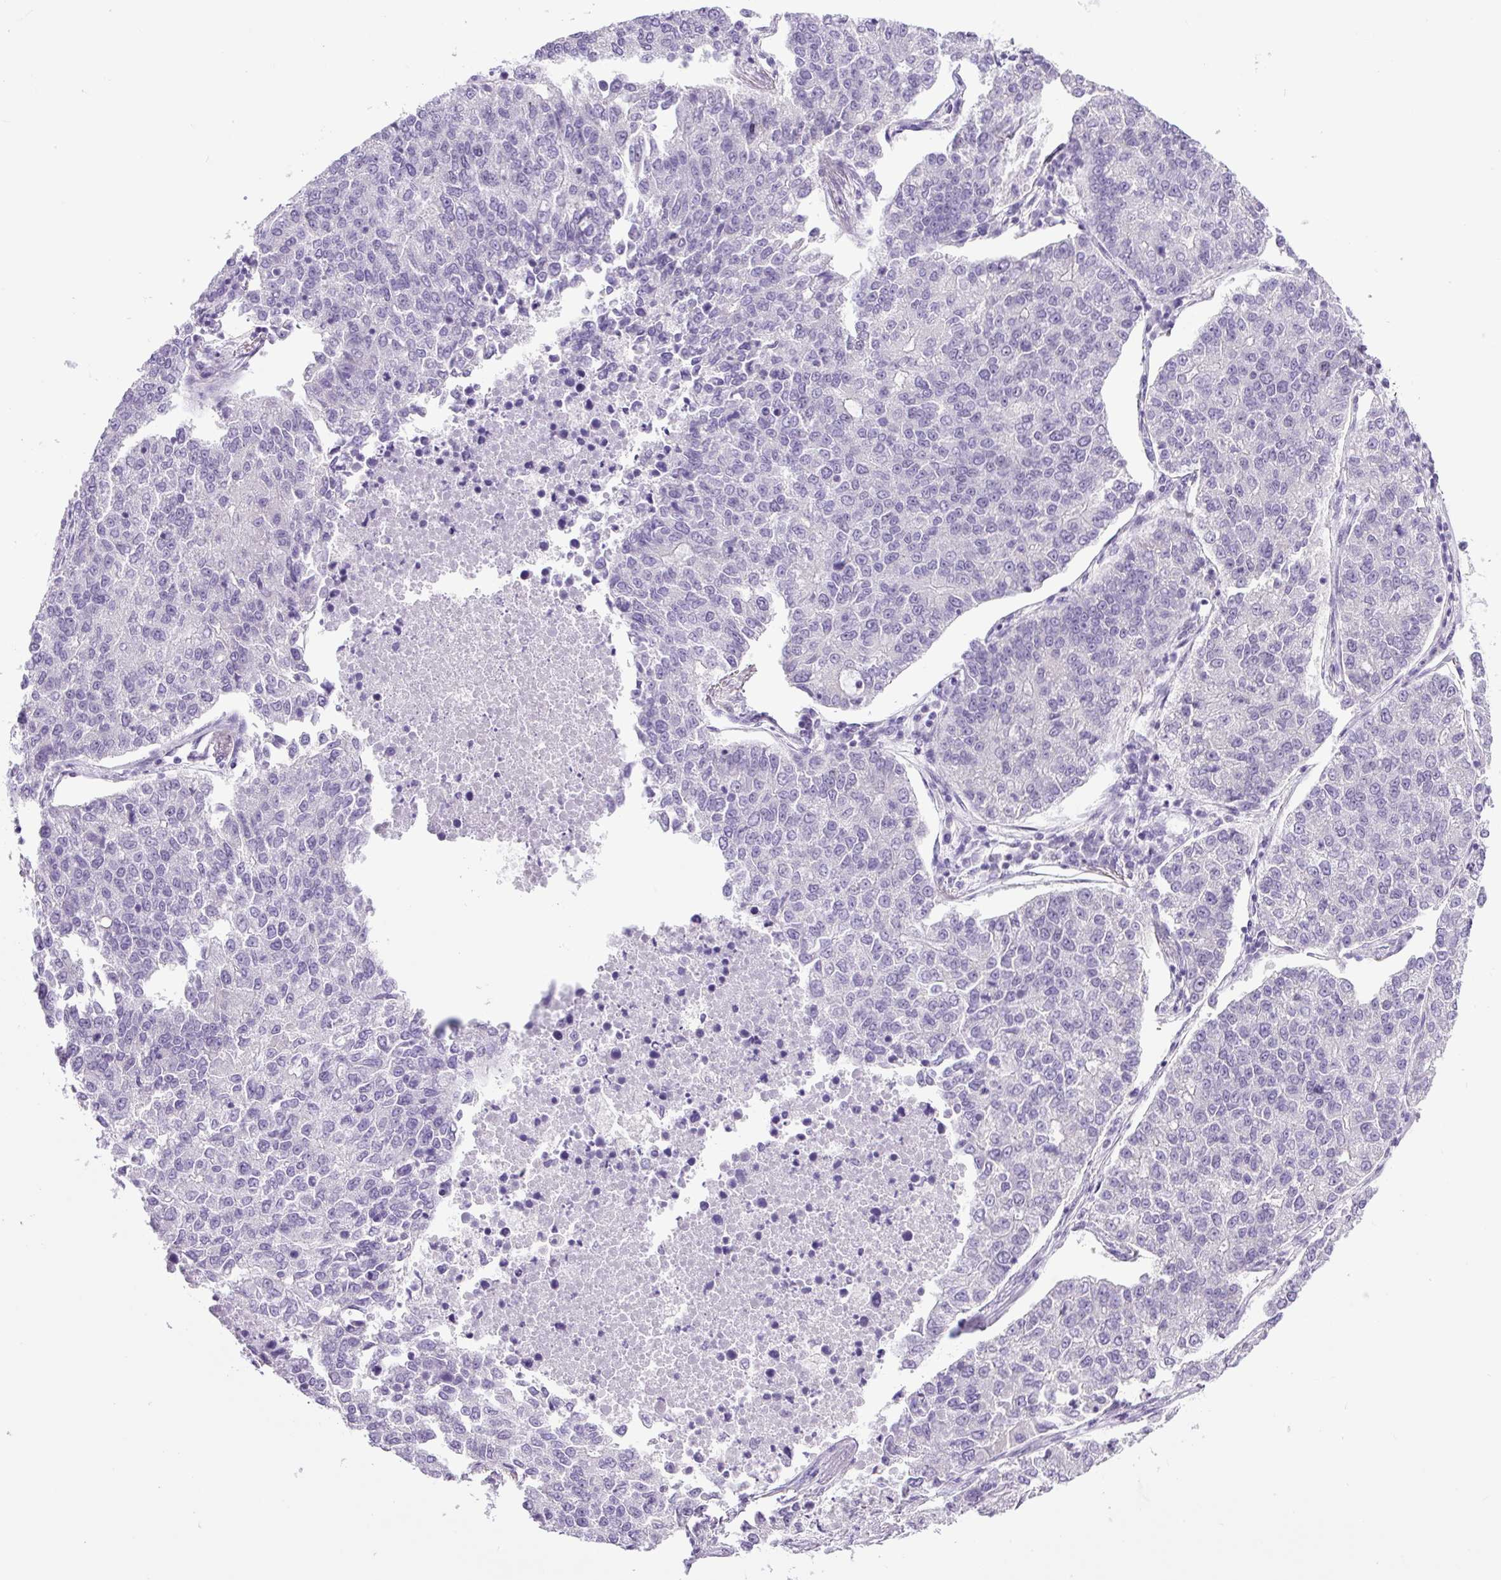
{"staining": {"intensity": "negative", "quantity": "none", "location": "none"}, "tissue": "lung cancer", "cell_type": "Tumor cells", "image_type": "cancer", "snomed": [{"axis": "morphology", "description": "Adenocarcinoma, NOS"}, {"axis": "topography", "description": "Lung"}], "caption": "Immunohistochemistry micrograph of human lung cancer stained for a protein (brown), which displays no staining in tumor cells. (DAB immunohistochemistry visualized using brightfield microscopy, high magnification).", "gene": "RHBDD2", "patient": {"sex": "male", "age": 49}}